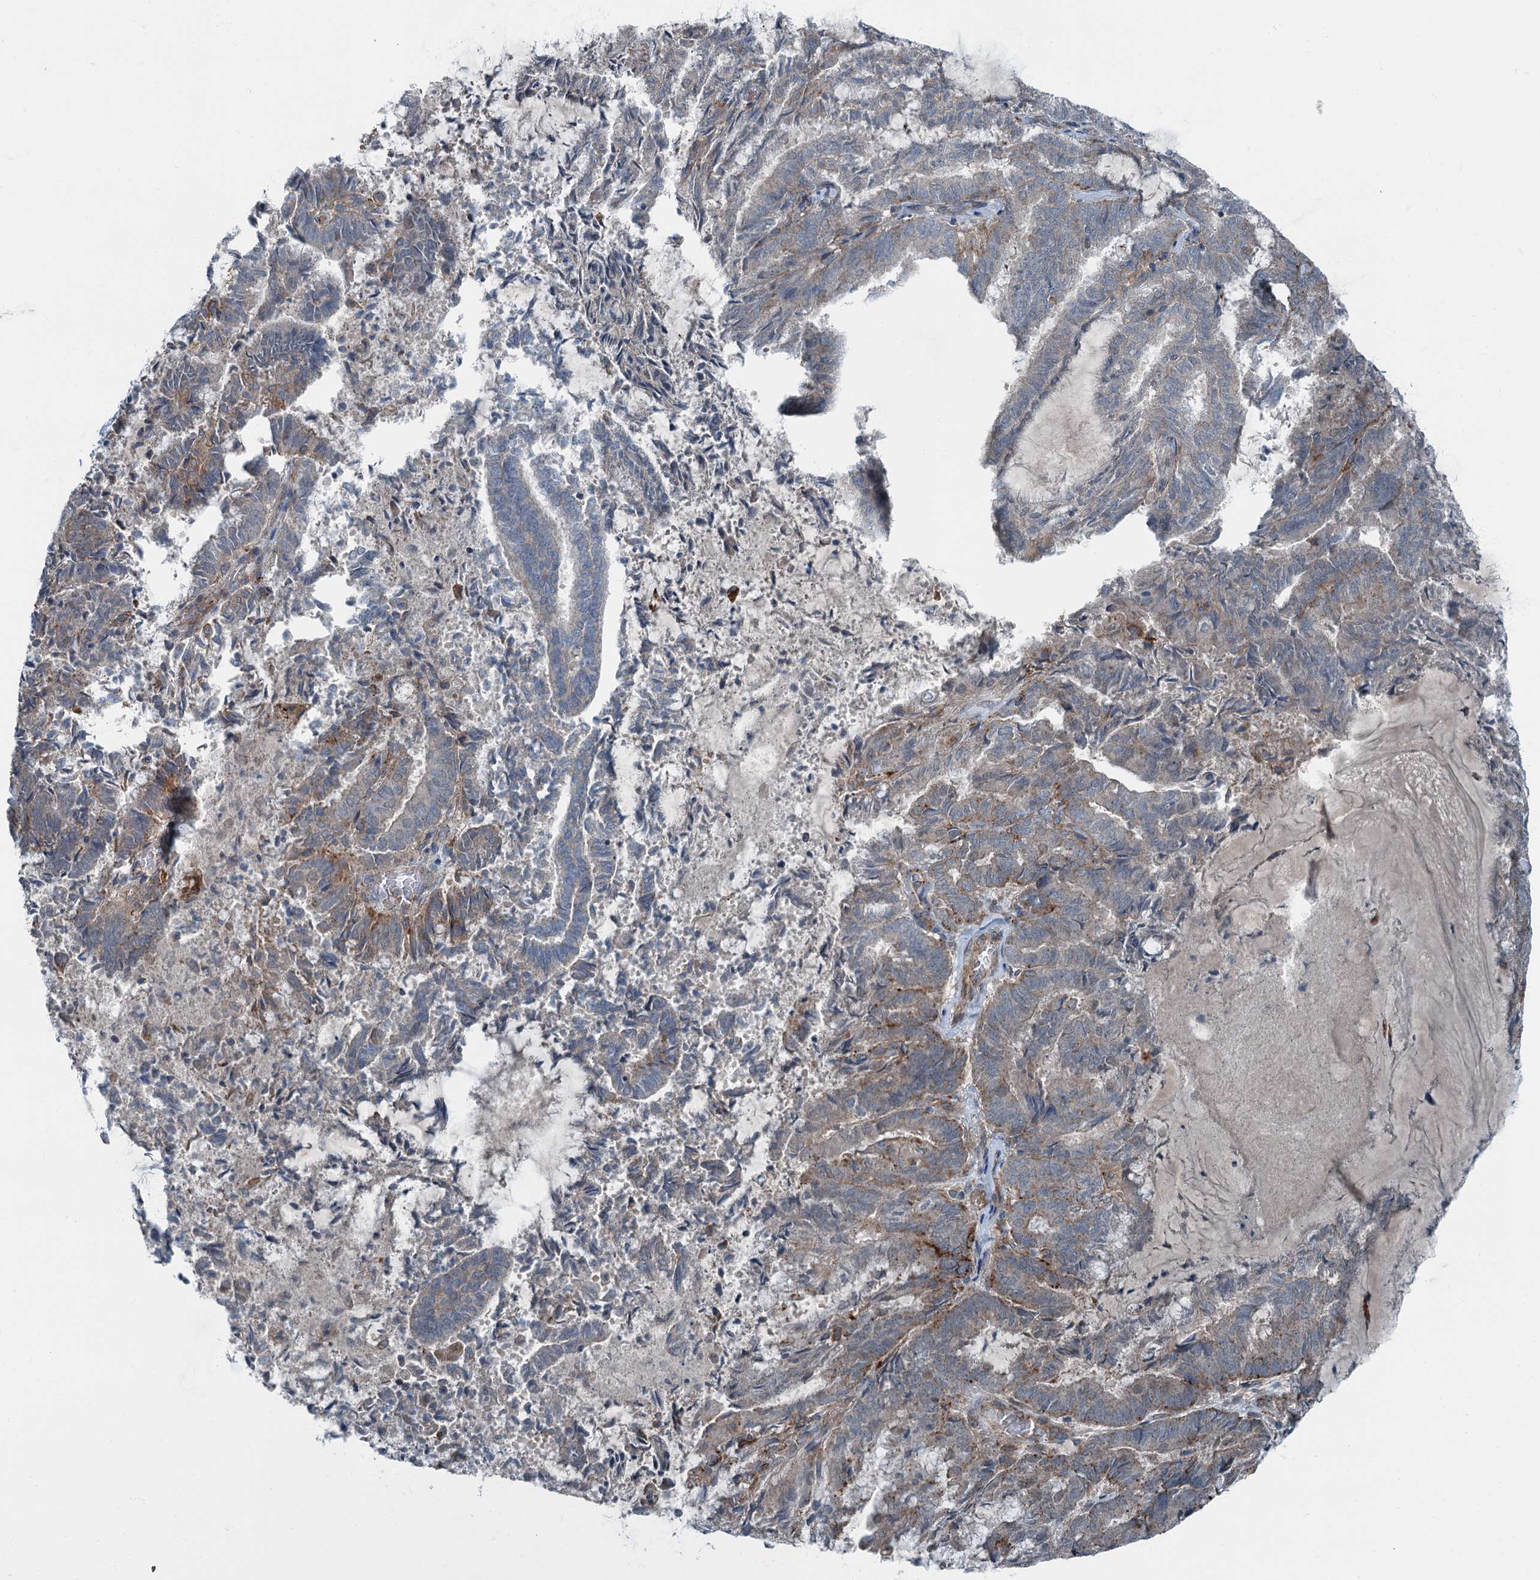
{"staining": {"intensity": "strong", "quantity": "<25%", "location": "cytoplasmic/membranous"}, "tissue": "endometrial cancer", "cell_type": "Tumor cells", "image_type": "cancer", "snomed": [{"axis": "morphology", "description": "Adenocarcinoma, NOS"}, {"axis": "topography", "description": "Endometrium"}], "caption": "Endometrial adenocarcinoma tissue exhibits strong cytoplasmic/membranous expression in about <25% of tumor cells, visualized by immunohistochemistry. The staining was performed using DAB (3,3'-diaminobenzidine), with brown indicating positive protein expression. Nuclei are stained blue with hematoxylin.", "gene": "AXL", "patient": {"sex": "female", "age": 80}}